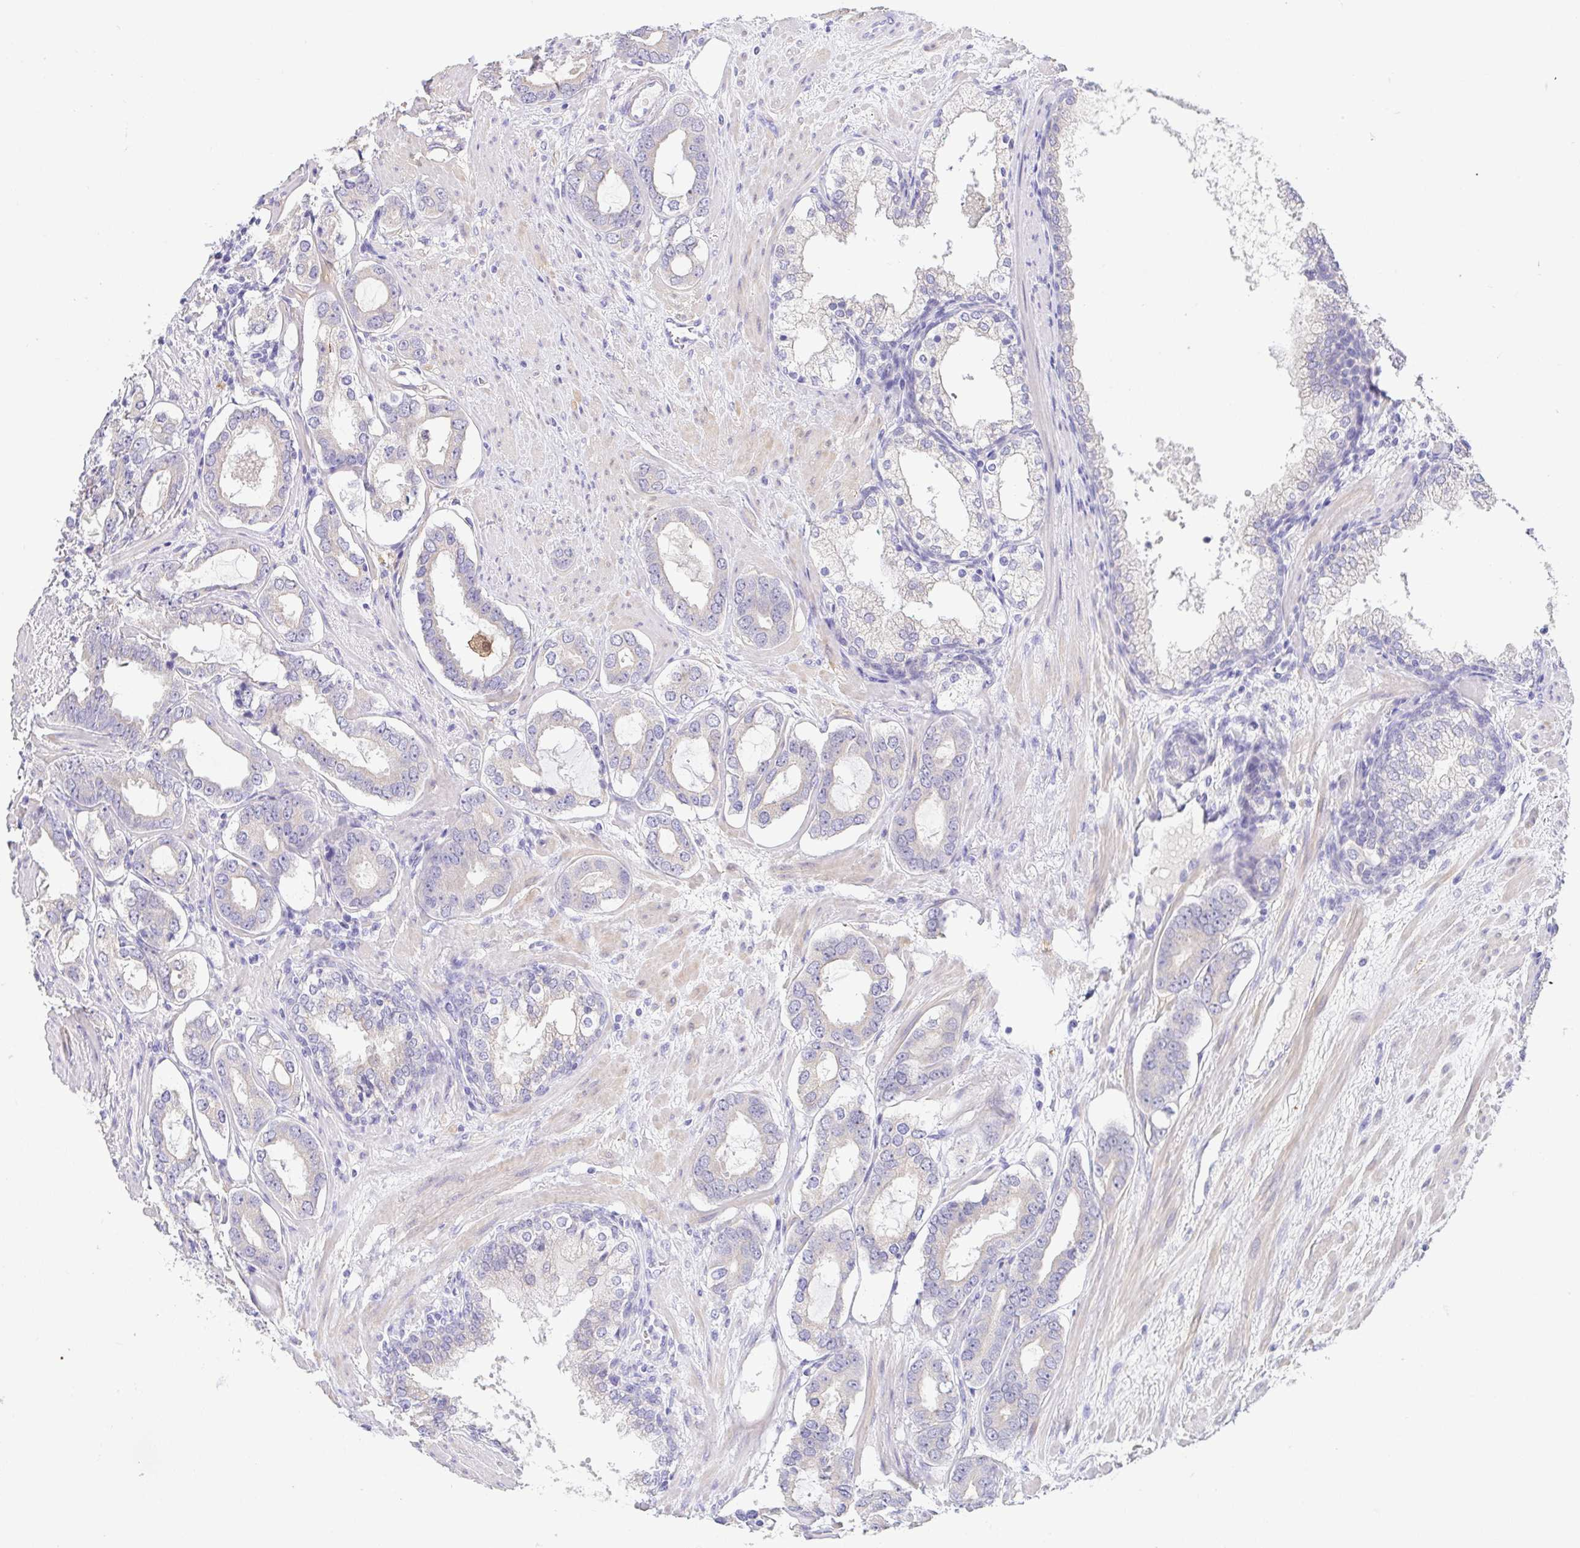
{"staining": {"intensity": "weak", "quantity": "<25%", "location": "cytoplasmic/membranous"}, "tissue": "prostate cancer", "cell_type": "Tumor cells", "image_type": "cancer", "snomed": [{"axis": "morphology", "description": "Adenocarcinoma, High grade"}, {"axis": "topography", "description": "Prostate"}], "caption": "Image shows no significant protein expression in tumor cells of prostate cancer.", "gene": "FABP3", "patient": {"sex": "male", "age": 75}}